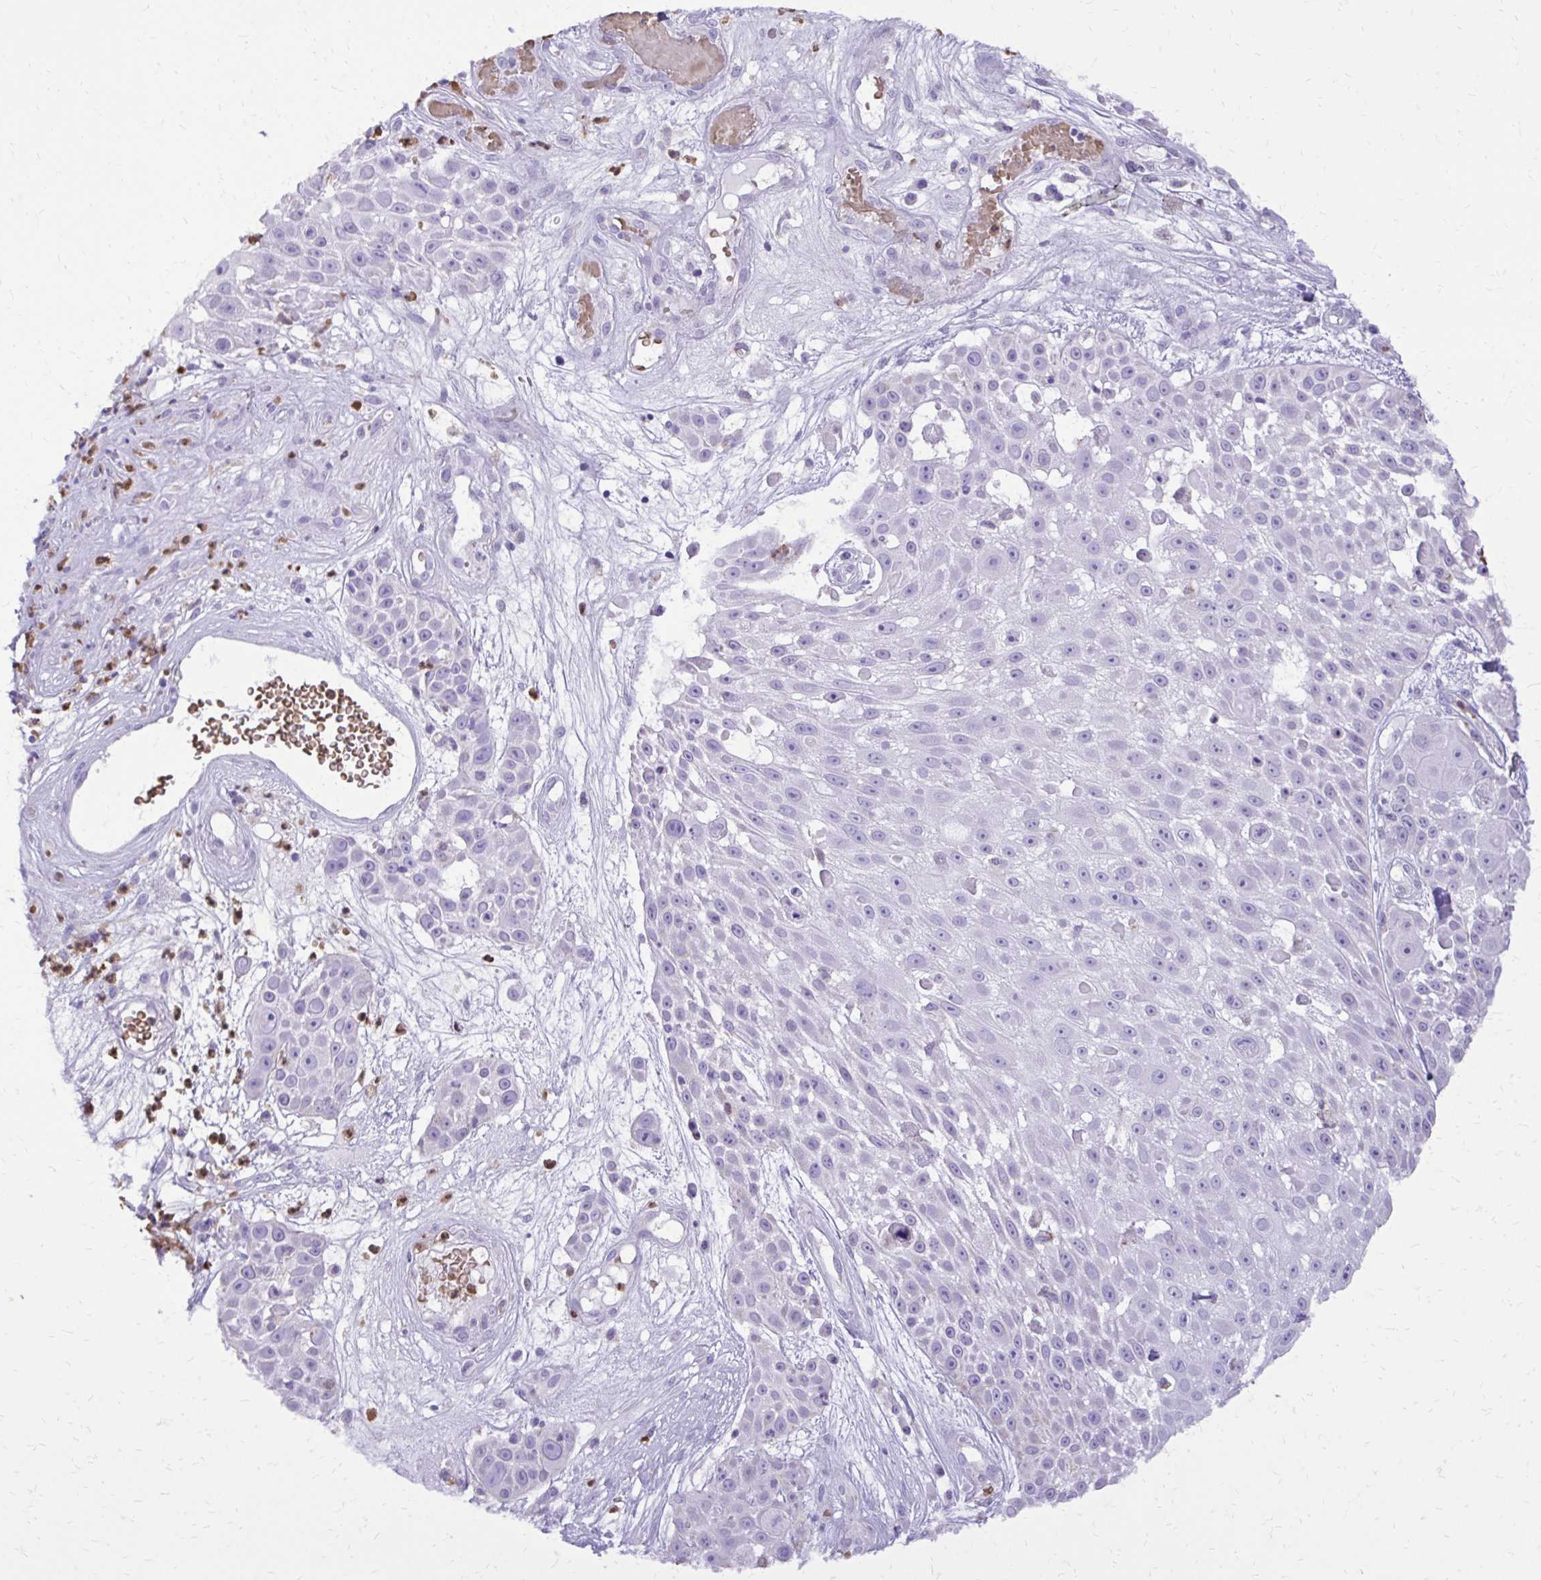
{"staining": {"intensity": "negative", "quantity": "none", "location": "none"}, "tissue": "skin cancer", "cell_type": "Tumor cells", "image_type": "cancer", "snomed": [{"axis": "morphology", "description": "Squamous cell carcinoma, NOS"}, {"axis": "topography", "description": "Skin"}], "caption": "Tumor cells are negative for protein expression in human squamous cell carcinoma (skin). (Brightfield microscopy of DAB immunohistochemistry at high magnification).", "gene": "CAT", "patient": {"sex": "female", "age": 86}}